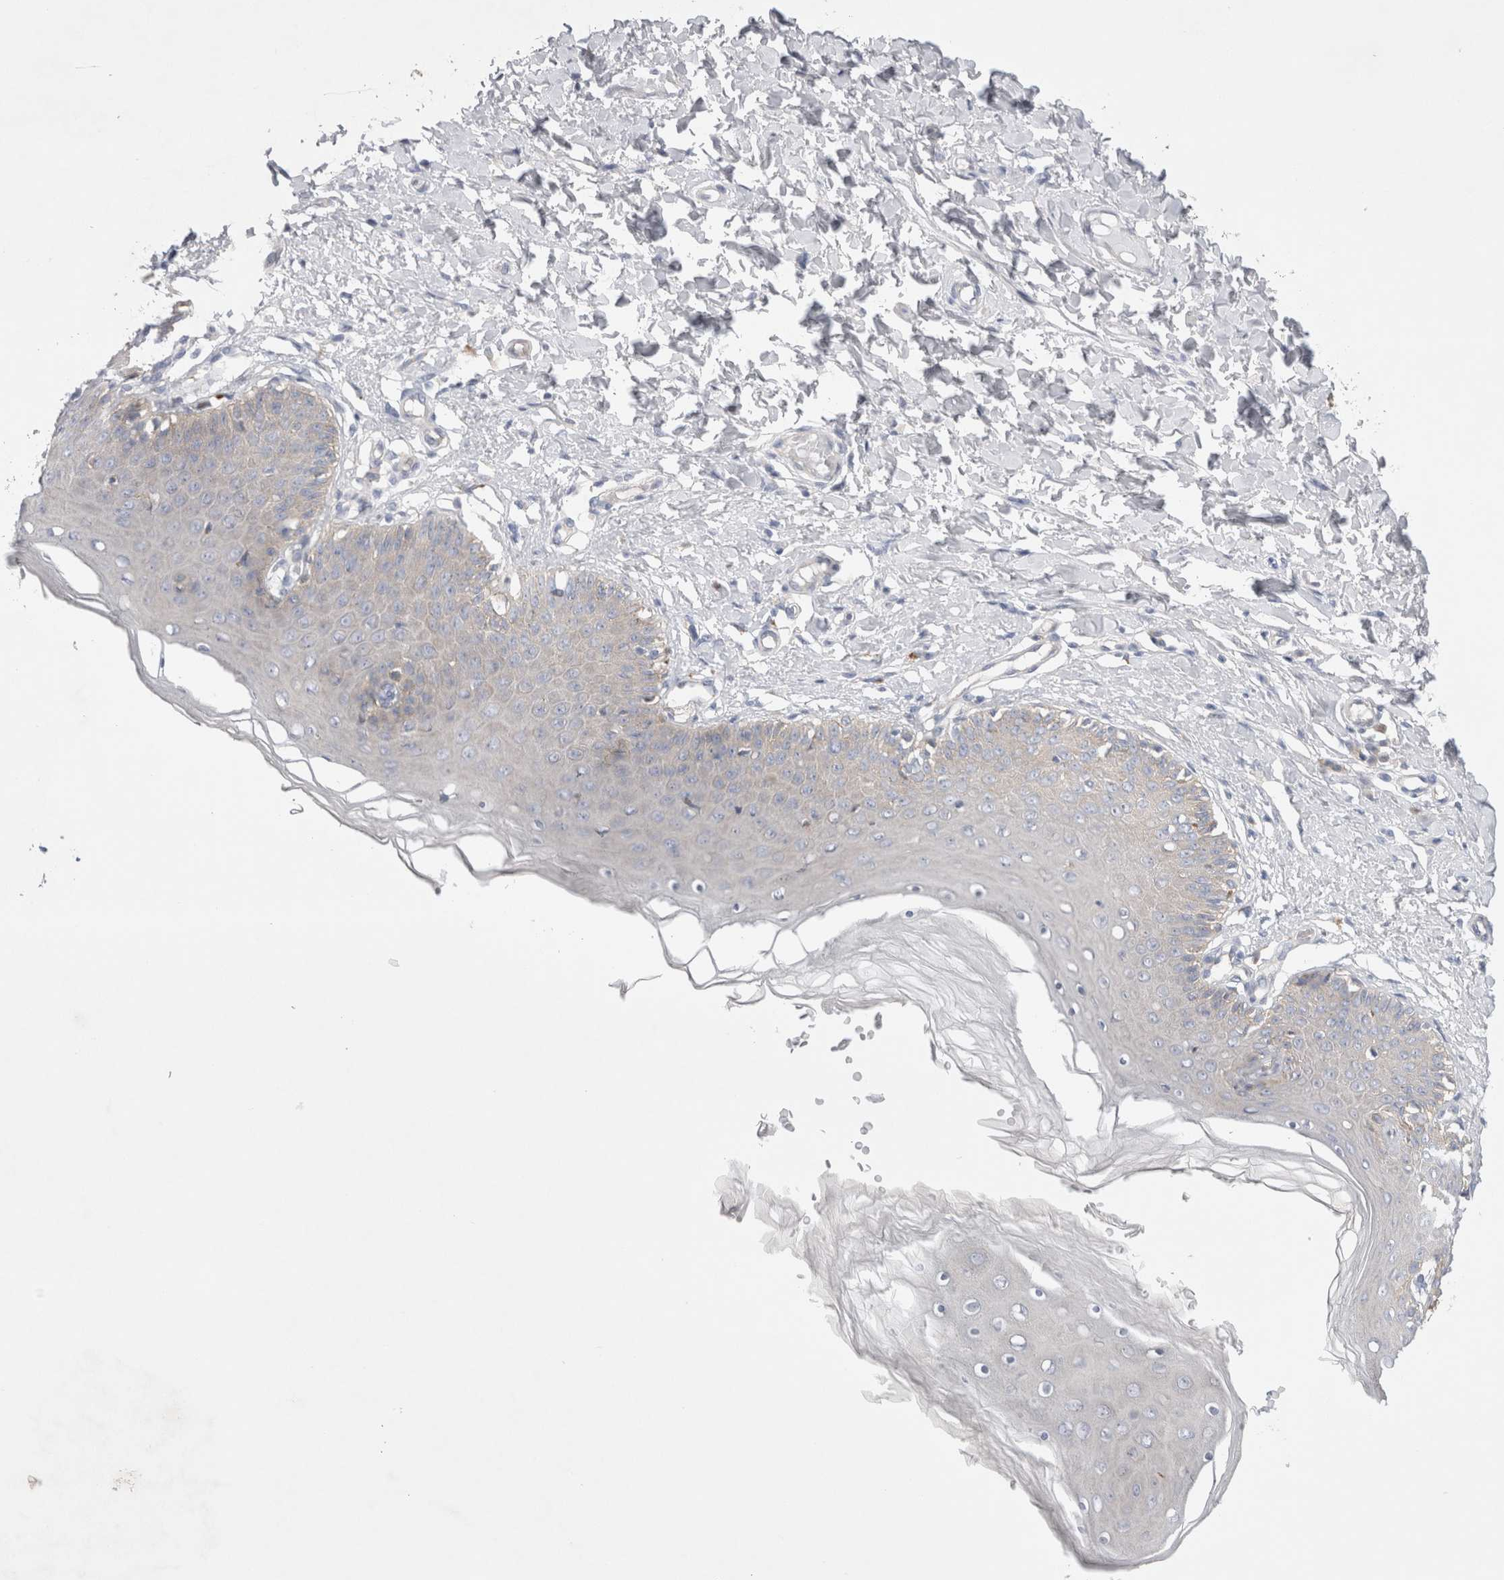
{"staining": {"intensity": "weak", "quantity": "25%-75%", "location": "cytoplasmic/membranous"}, "tissue": "skin", "cell_type": "Epidermal cells", "image_type": "normal", "snomed": [{"axis": "morphology", "description": "Normal tissue, NOS"}, {"axis": "topography", "description": "Vulva"}], "caption": "A micrograph of human skin stained for a protein reveals weak cytoplasmic/membranous brown staining in epidermal cells. (DAB (3,3'-diaminobenzidine) = brown stain, brightfield microscopy at high magnification).", "gene": "RBM12B", "patient": {"sex": "female", "age": 66}}